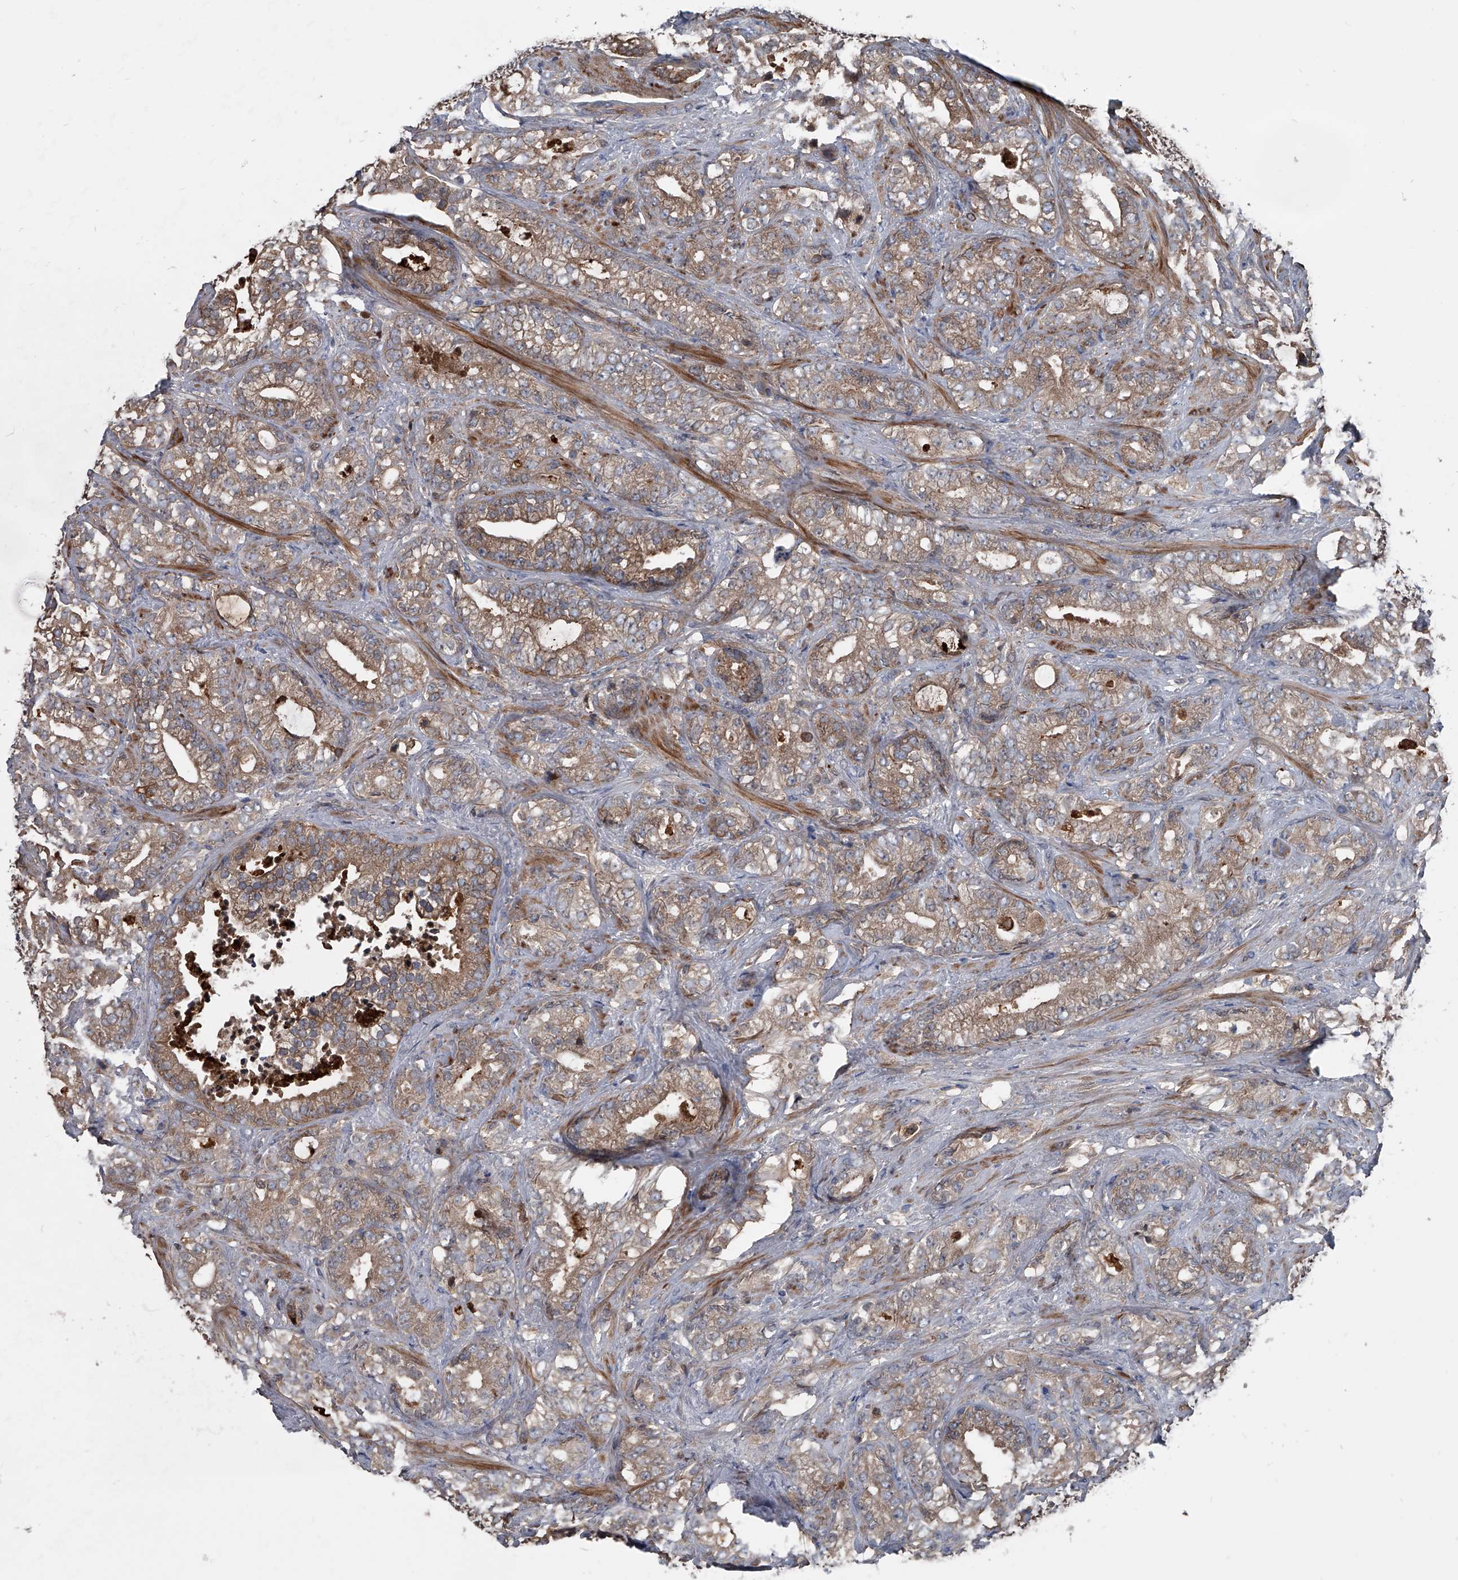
{"staining": {"intensity": "moderate", "quantity": "25%-75%", "location": "cytoplasmic/membranous"}, "tissue": "prostate cancer", "cell_type": "Tumor cells", "image_type": "cancer", "snomed": [{"axis": "morphology", "description": "Adenocarcinoma, High grade"}, {"axis": "topography", "description": "Prostate and seminal vesicle, NOS"}], "caption": "Prostate cancer (adenocarcinoma (high-grade)) stained with a protein marker reveals moderate staining in tumor cells.", "gene": "KIF13A", "patient": {"sex": "male", "age": 67}}